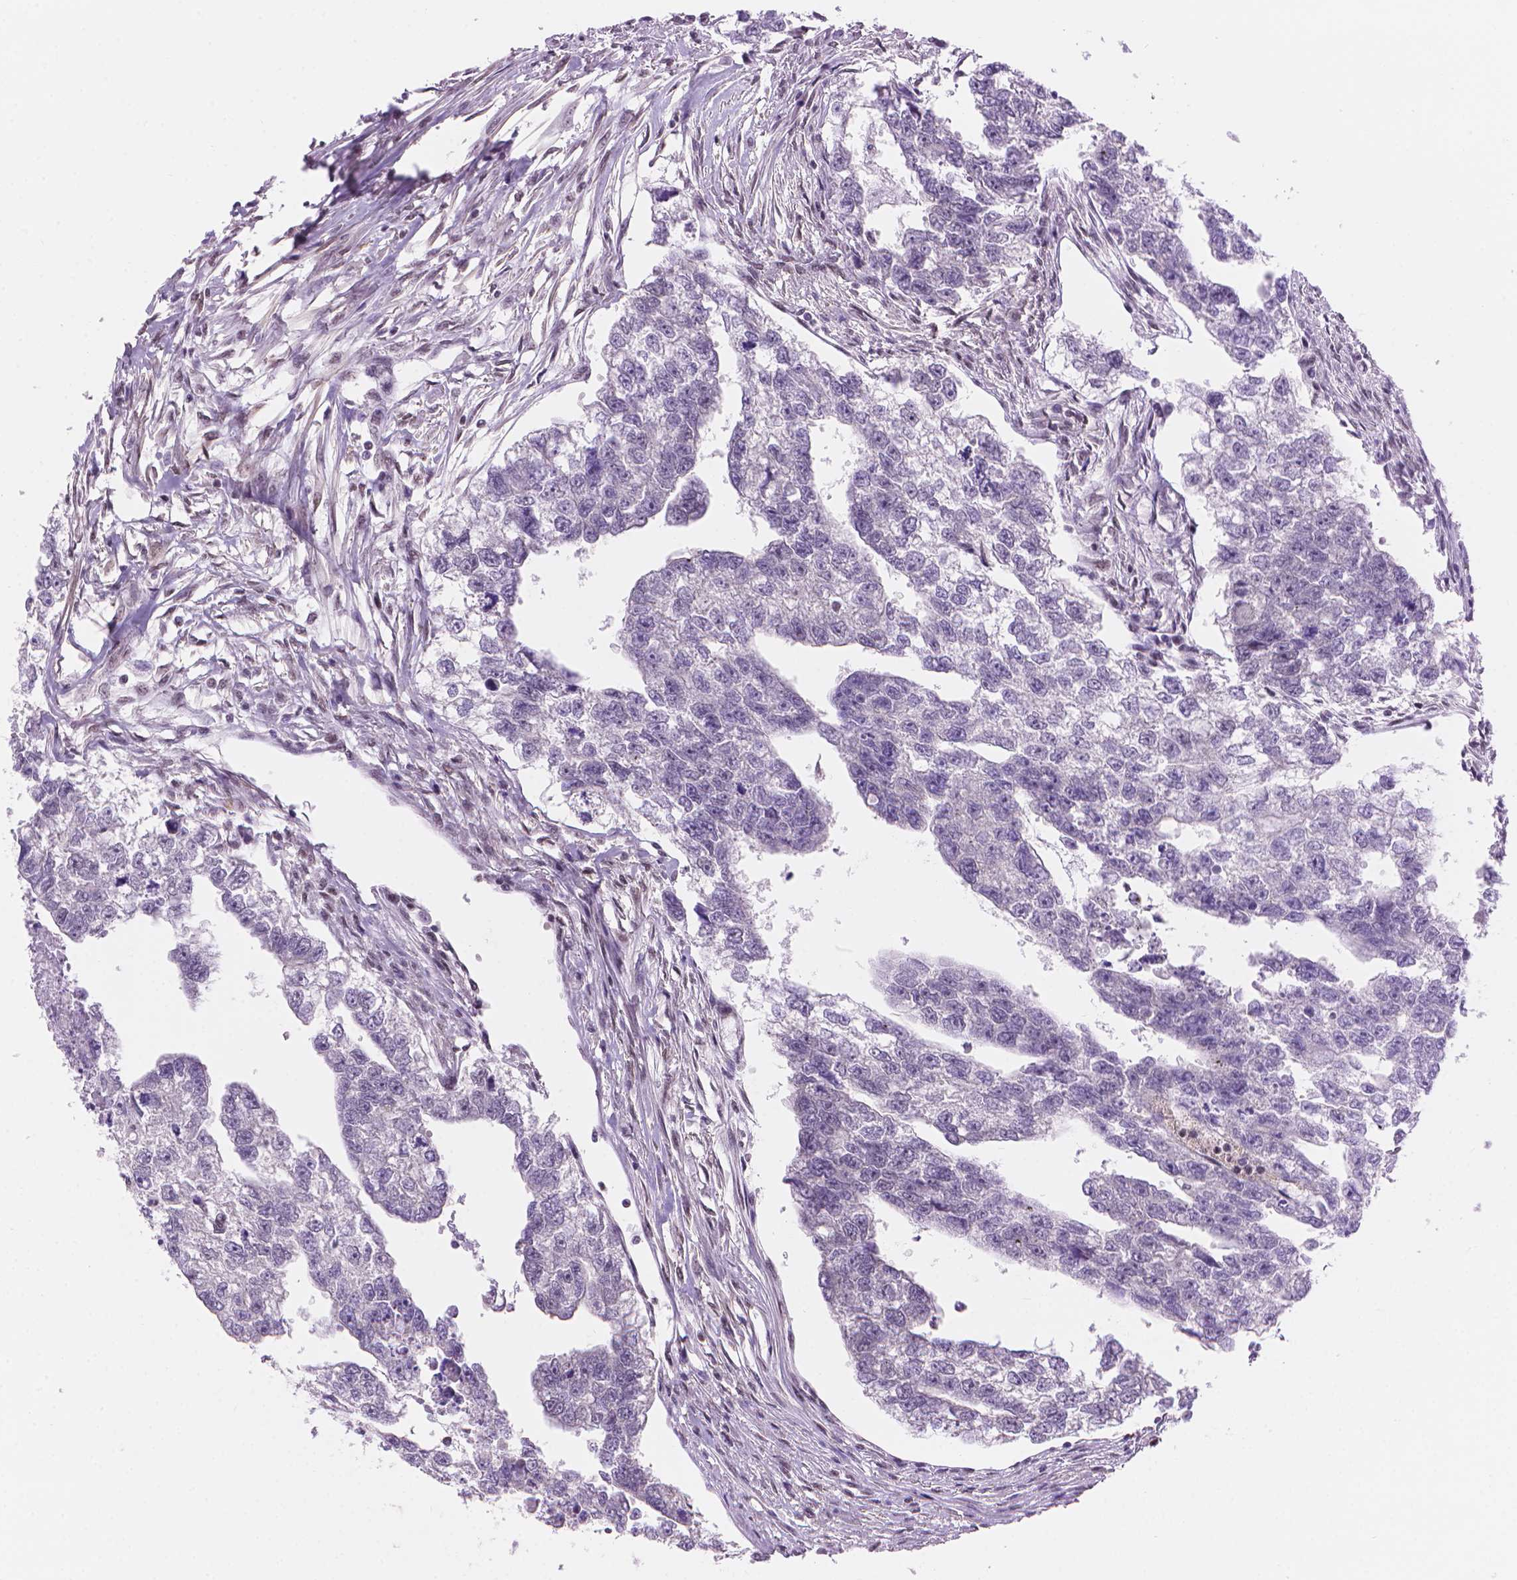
{"staining": {"intensity": "negative", "quantity": "none", "location": "none"}, "tissue": "testis cancer", "cell_type": "Tumor cells", "image_type": "cancer", "snomed": [{"axis": "morphology", "description": "Carcinoma, Embryonal, NOS"}, {"axis": "morphology", "description": "Teratoma, malignant, NOS"}, {"axis": "topography", "description": "Testis"}], "caption": "A histopathology image of testis cancer stained for a protein reveals no brown staining in tumor cells. (Stains: DAB IHC with hematoxylin counter stain, Microscopy: brightfield microscopy at high magnification).", "gene": "UBN1", "patient": {"sex": "male", "age": 44}}